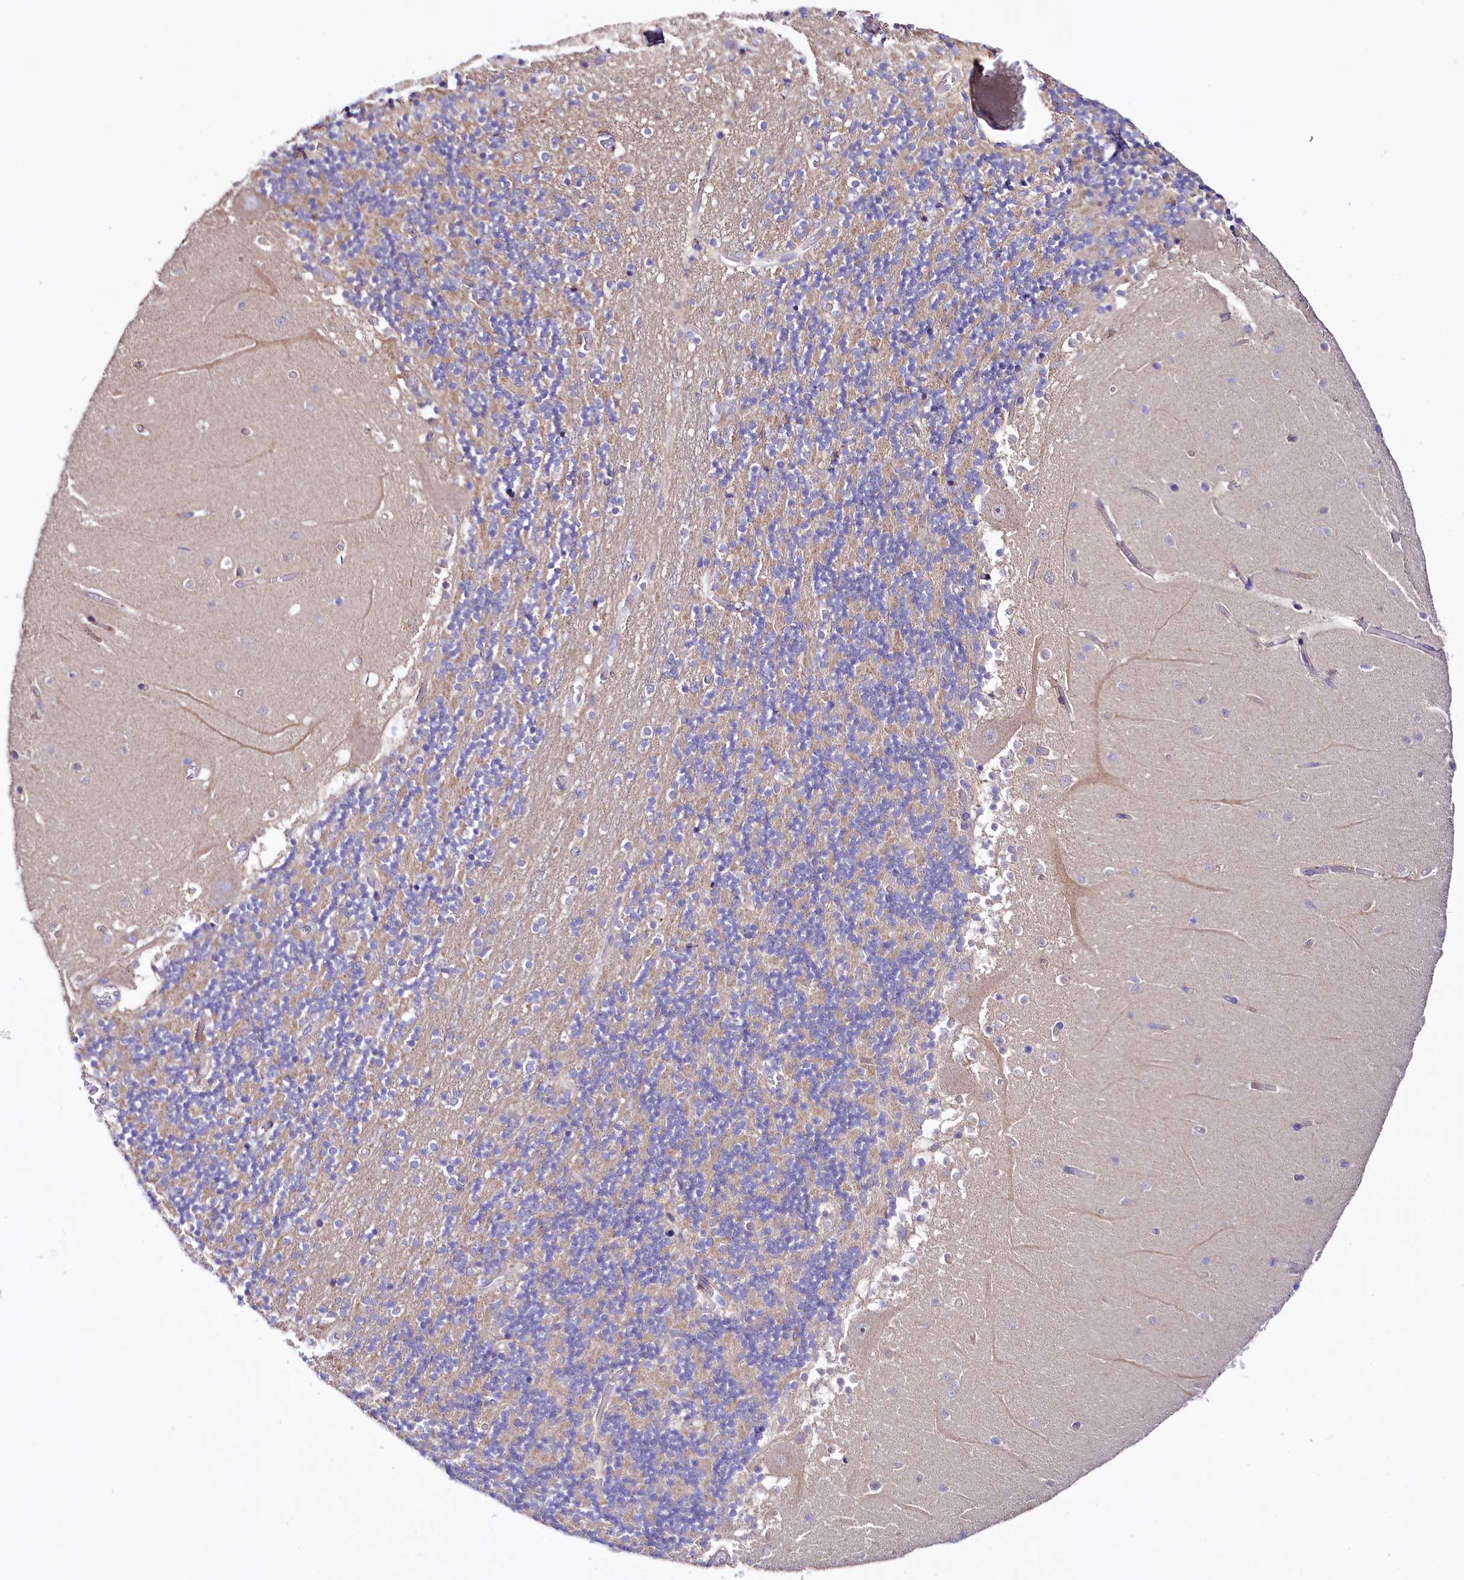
{"staining": {"intensity": "weak", "quantity": "<25%", "location": "cytoplasmic/membranous"}, "tissue": "cerebellum", "cell_type": "Cells in granular layer", "image_type": "normal", "snomed": [{"axis": "morphology", "description": "Normal tissue, NOS"}, {"axis": "topography", "description": "Cerebellum"}], "caption": "A high-resolution histopathology image shows IHC staining of unremarkable cerebellum, which demonstrates no significant positivity in cells in granular layer. The staining is performed using DAB (3,3'-diaminobenzidine) brown chromogen with nuclei counter-stained in using hematoxylin.", "gene": "ZNF45", "patient": {"sex": "female", "age": 28}}